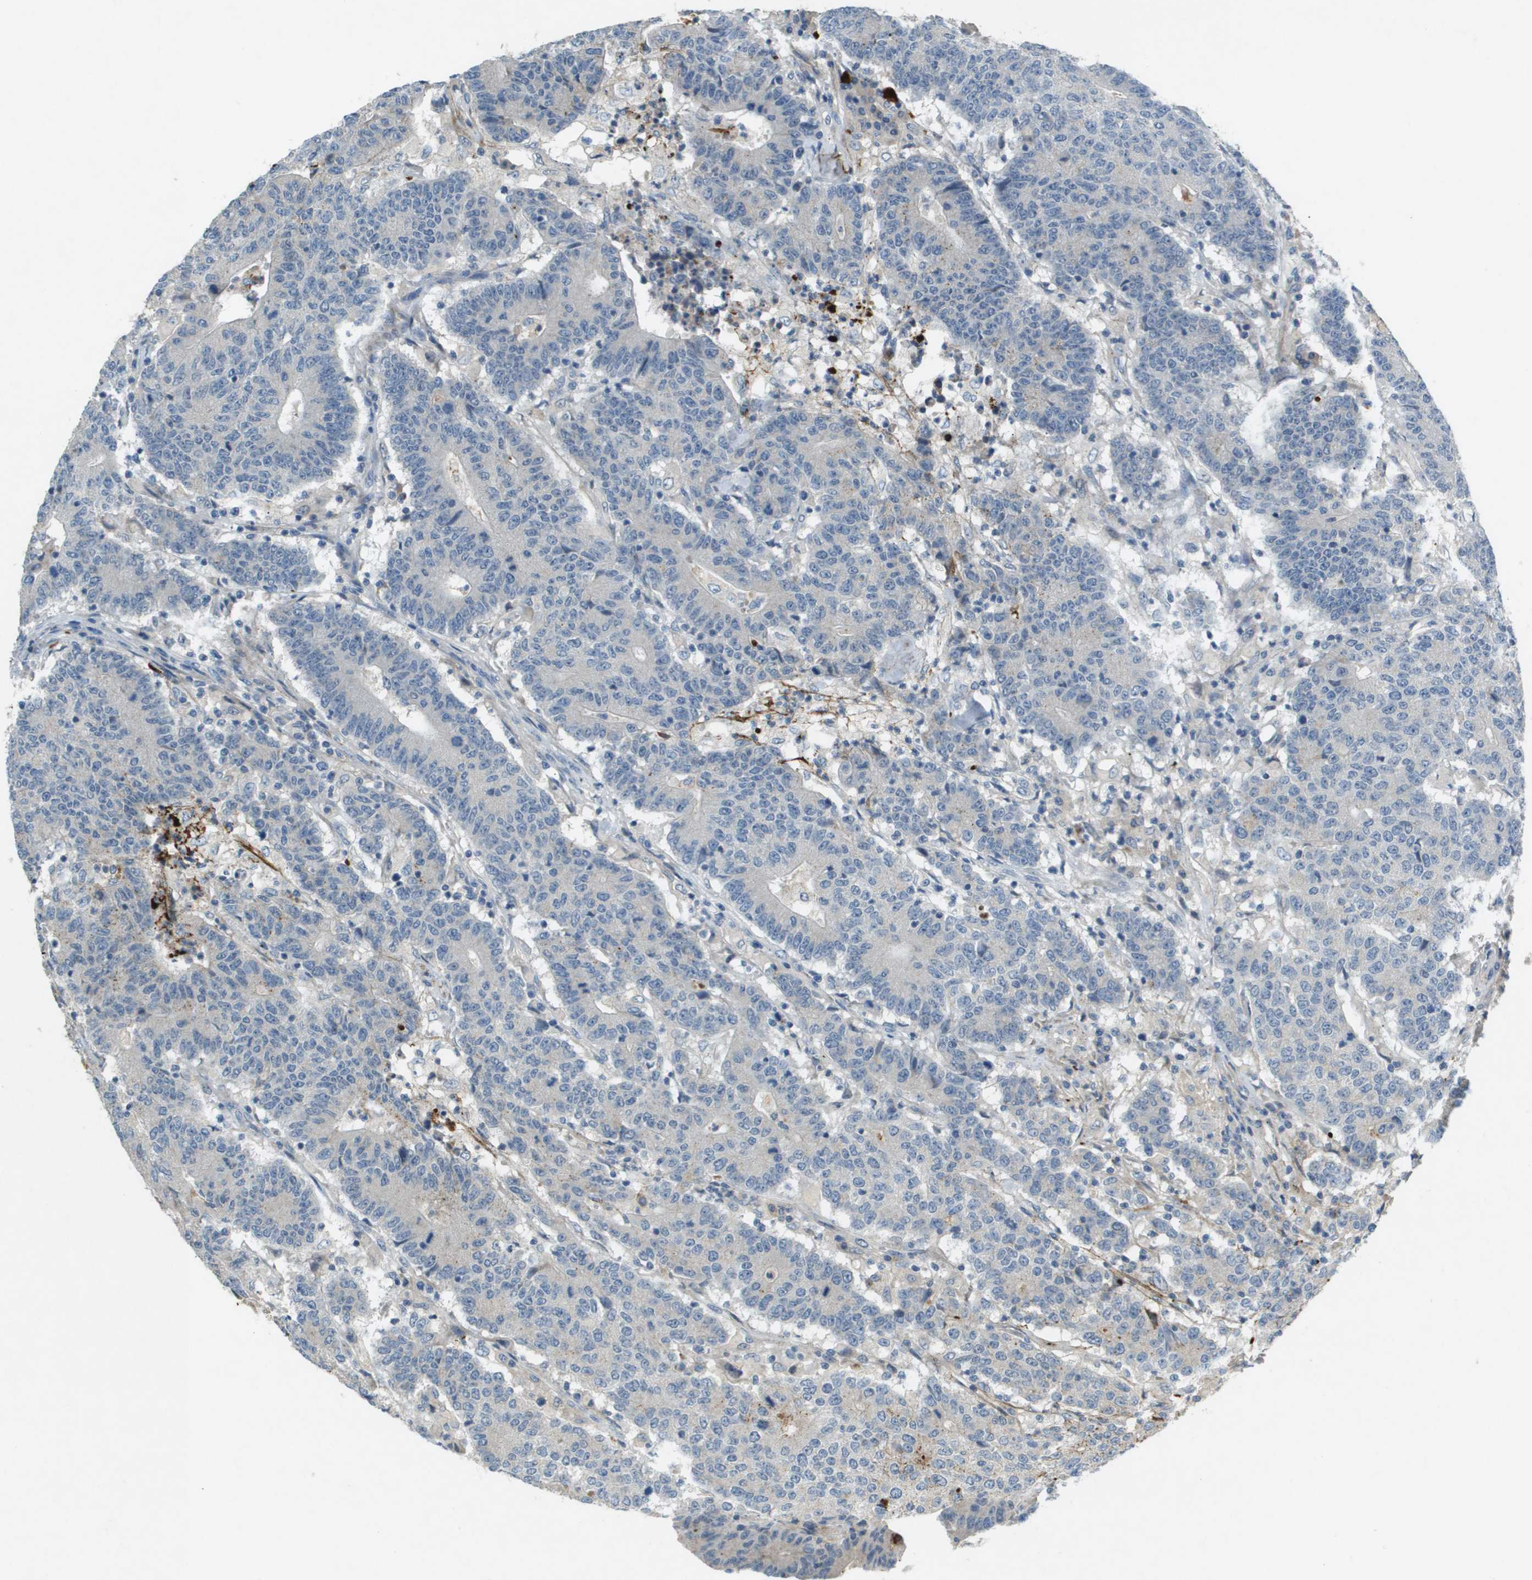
{"staining": {"intensity": "negative", "quantity": "none", "location": "none"}, "tissue": "colorectal cancer", "cell_type": "Tumor cells", "image_type": "cancer", "snomed": [{"axis": "morphology", "description": "Normal tissue, NOS"}, {"axis": "morphology", "description": "Adenocarcinoma, NOS"}, {"axis": "topography", "description": "Colon"}], "caption": "An IHC image of colorectal cancer is shown. There is no staining in tumor cells of colorectal cancer.", "gene": "VTN", "patient": {"sex": "female", "age": 75}}